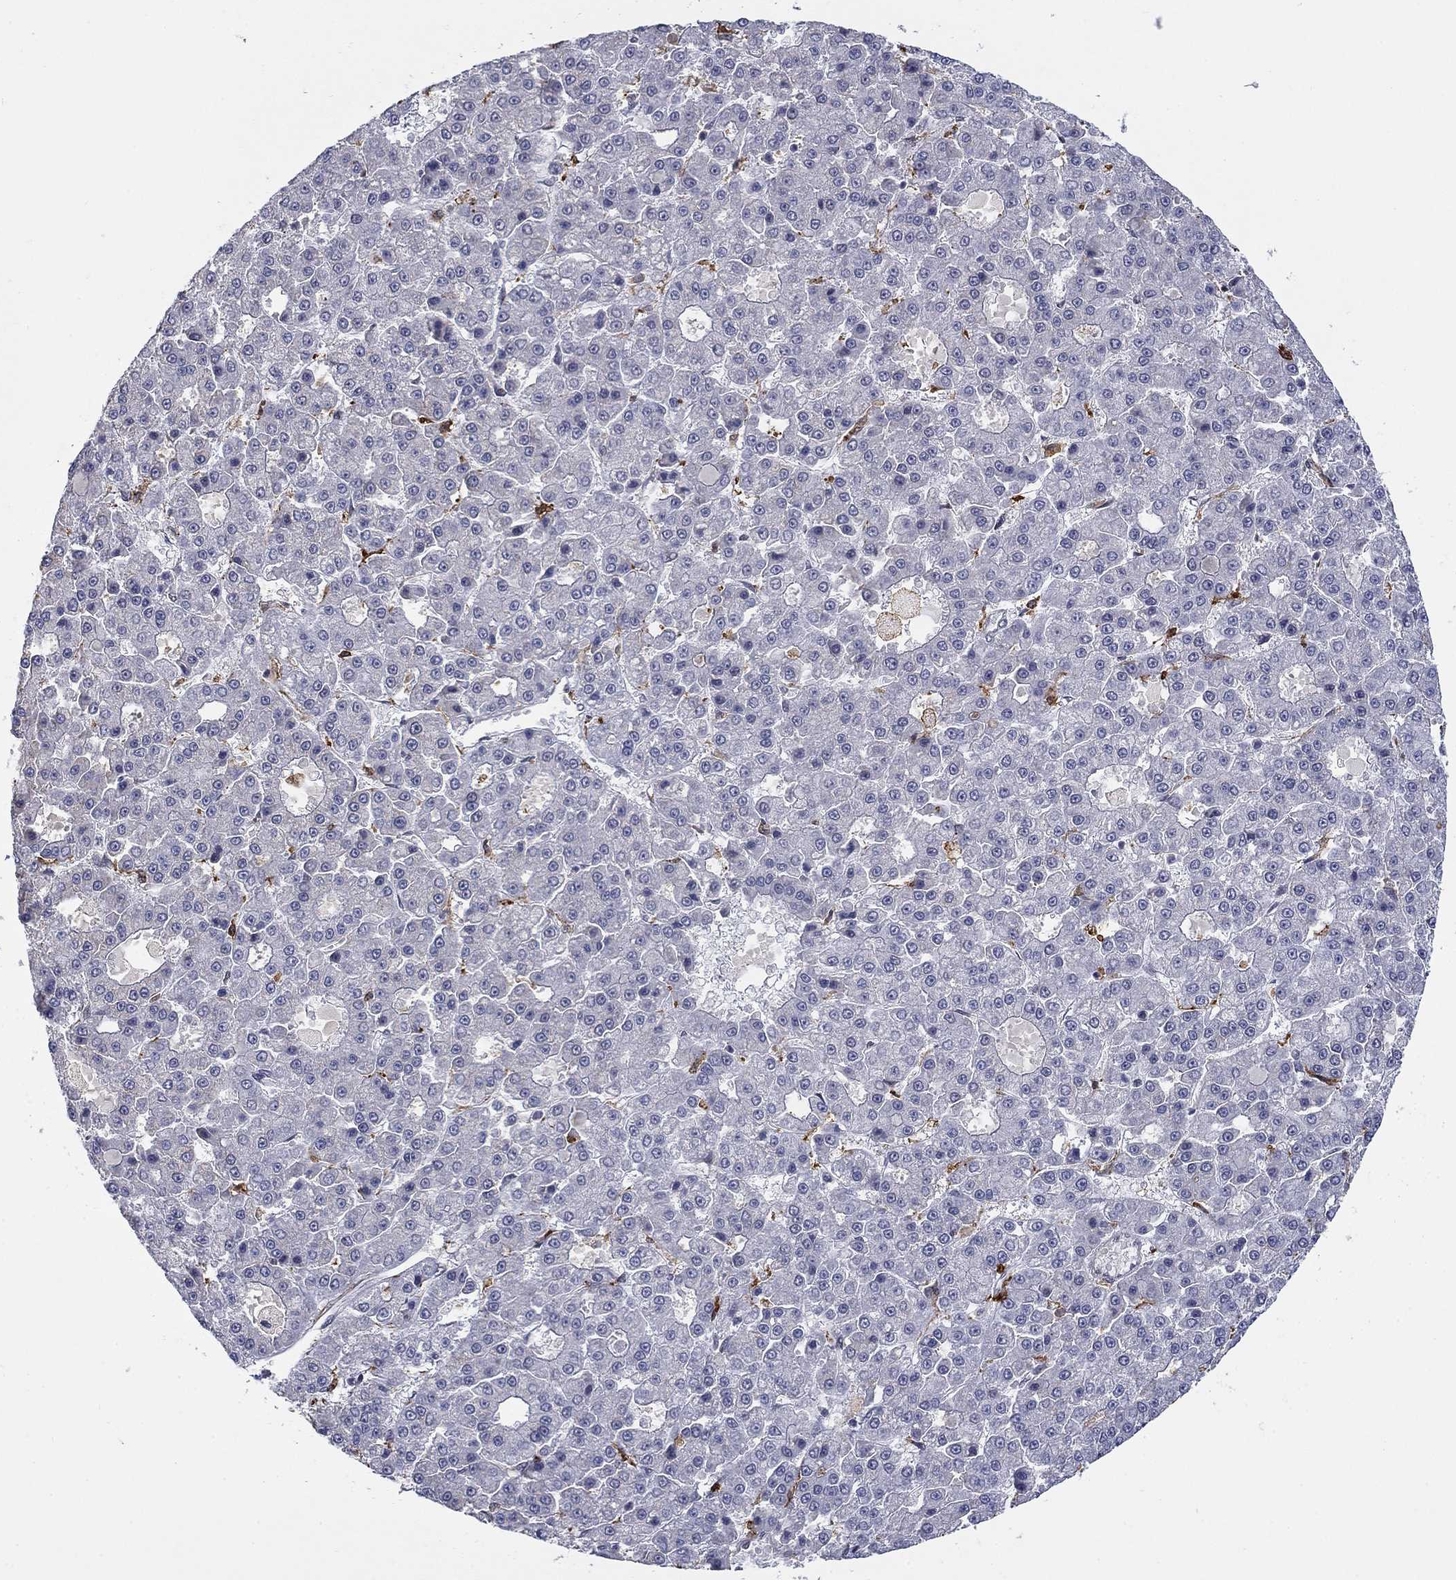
{"staining": {"intensity": "negative", "quantity": "none", "location": "none"}, "tissue": "liver cancer", "cell_type": "Tumor cells", "image_type": "cancer", "snomed": [{"axis": "morphology", "description": "Carcinoma, Hepatocellular, NOS"}, {"axis": "topography", "description": "Liver"}], "caption": "This image is of hepatocellular carcinoma (liver) stained with IHC to label a protein in brown with the nuclei are counter-stained blue. There is no staining in tumor cells.", "gene": "GRIA3", "patient": {"sex": "male", "age": 70}}